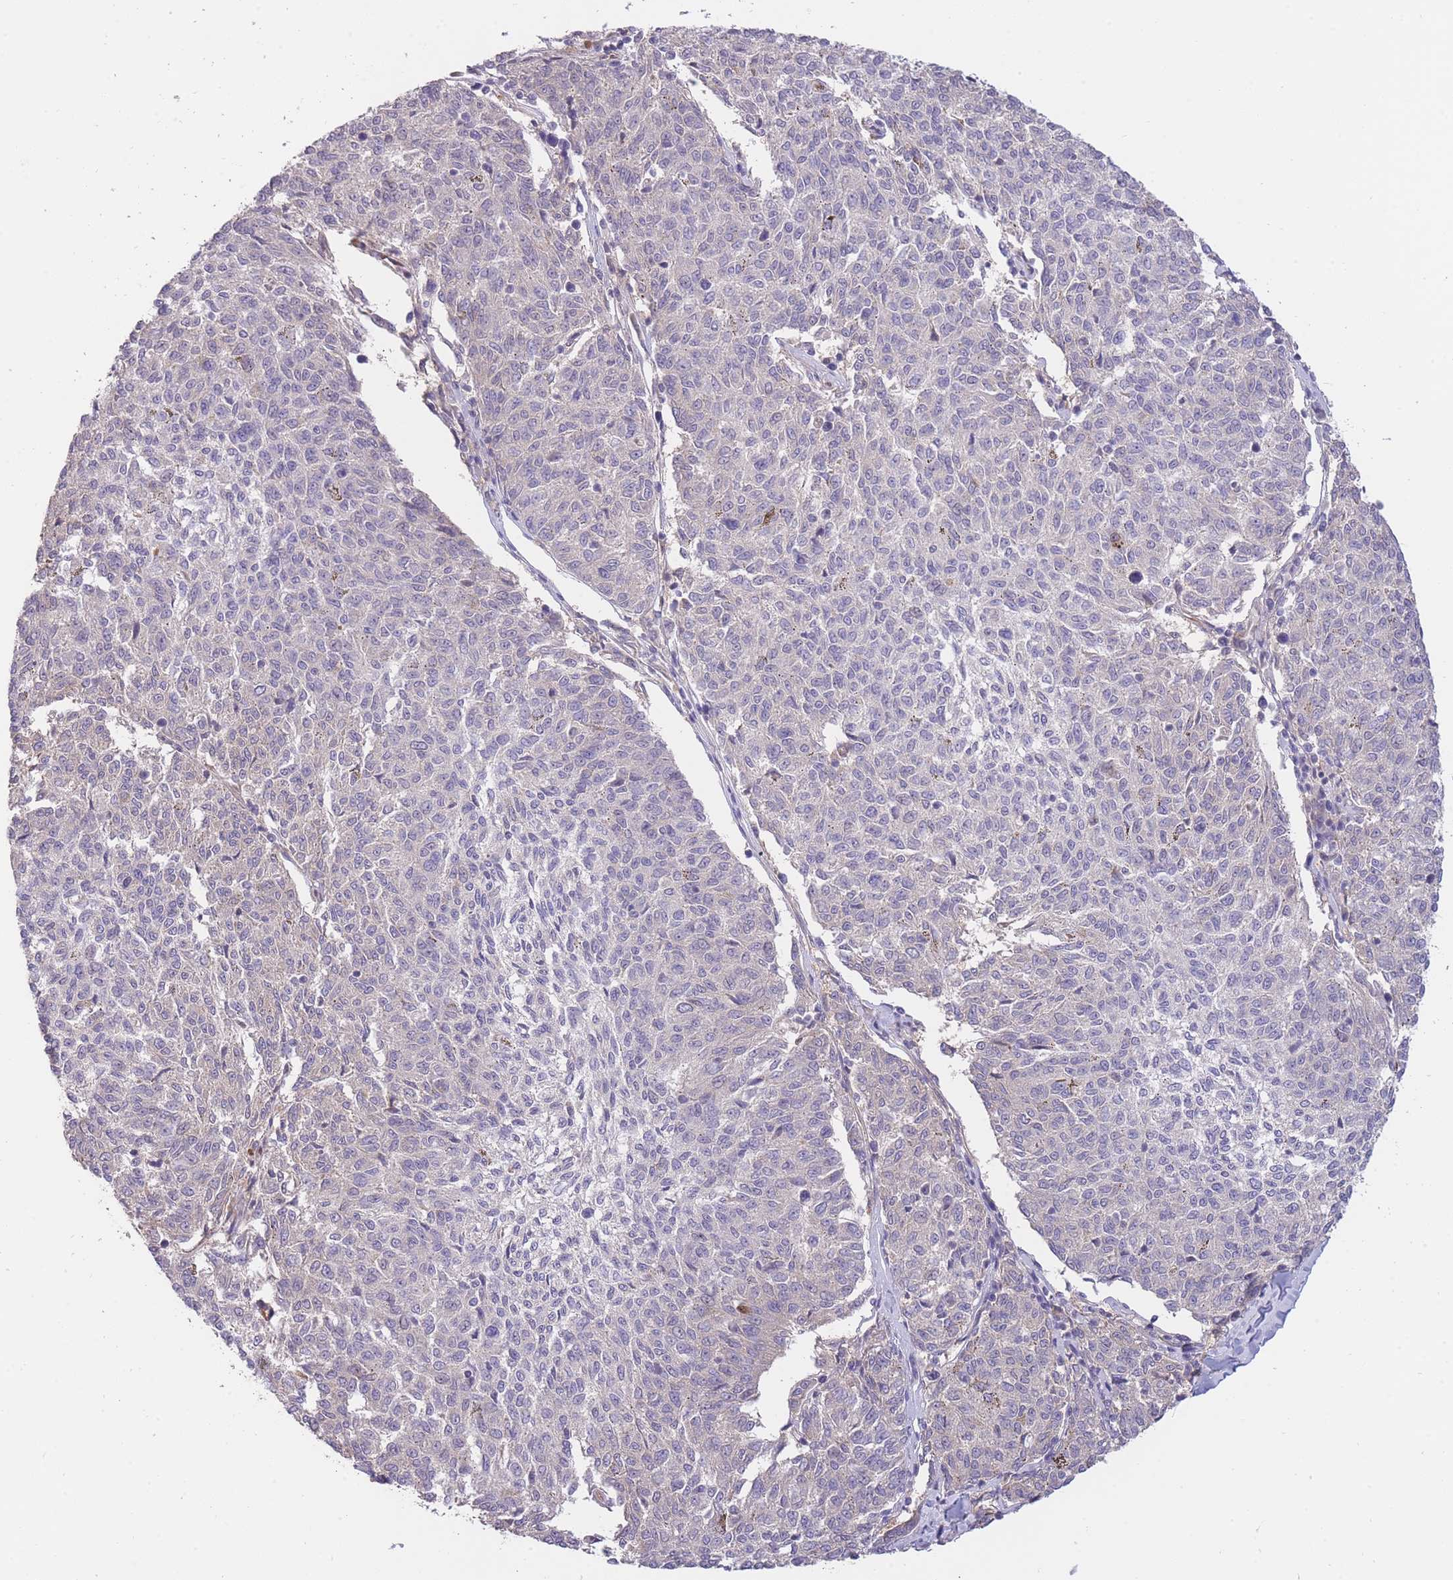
{"staining": {"intensity": "negative", "quantity": "none", "location": "none"}, "tissue": "melanoma", "cell_type": "Tumor cells", "image_type": "cancer", "snomed": [{"axis": "morphology", "description": "Malignant melanoma, NOS"}, {"axis": "topography", "description": "Skin"}], "caption": "Protein analysis of malignant melanoma shows no significant expression in tumor cells.", "gene": "SMC6", "patient": {"sex": "female", "age": 72}}